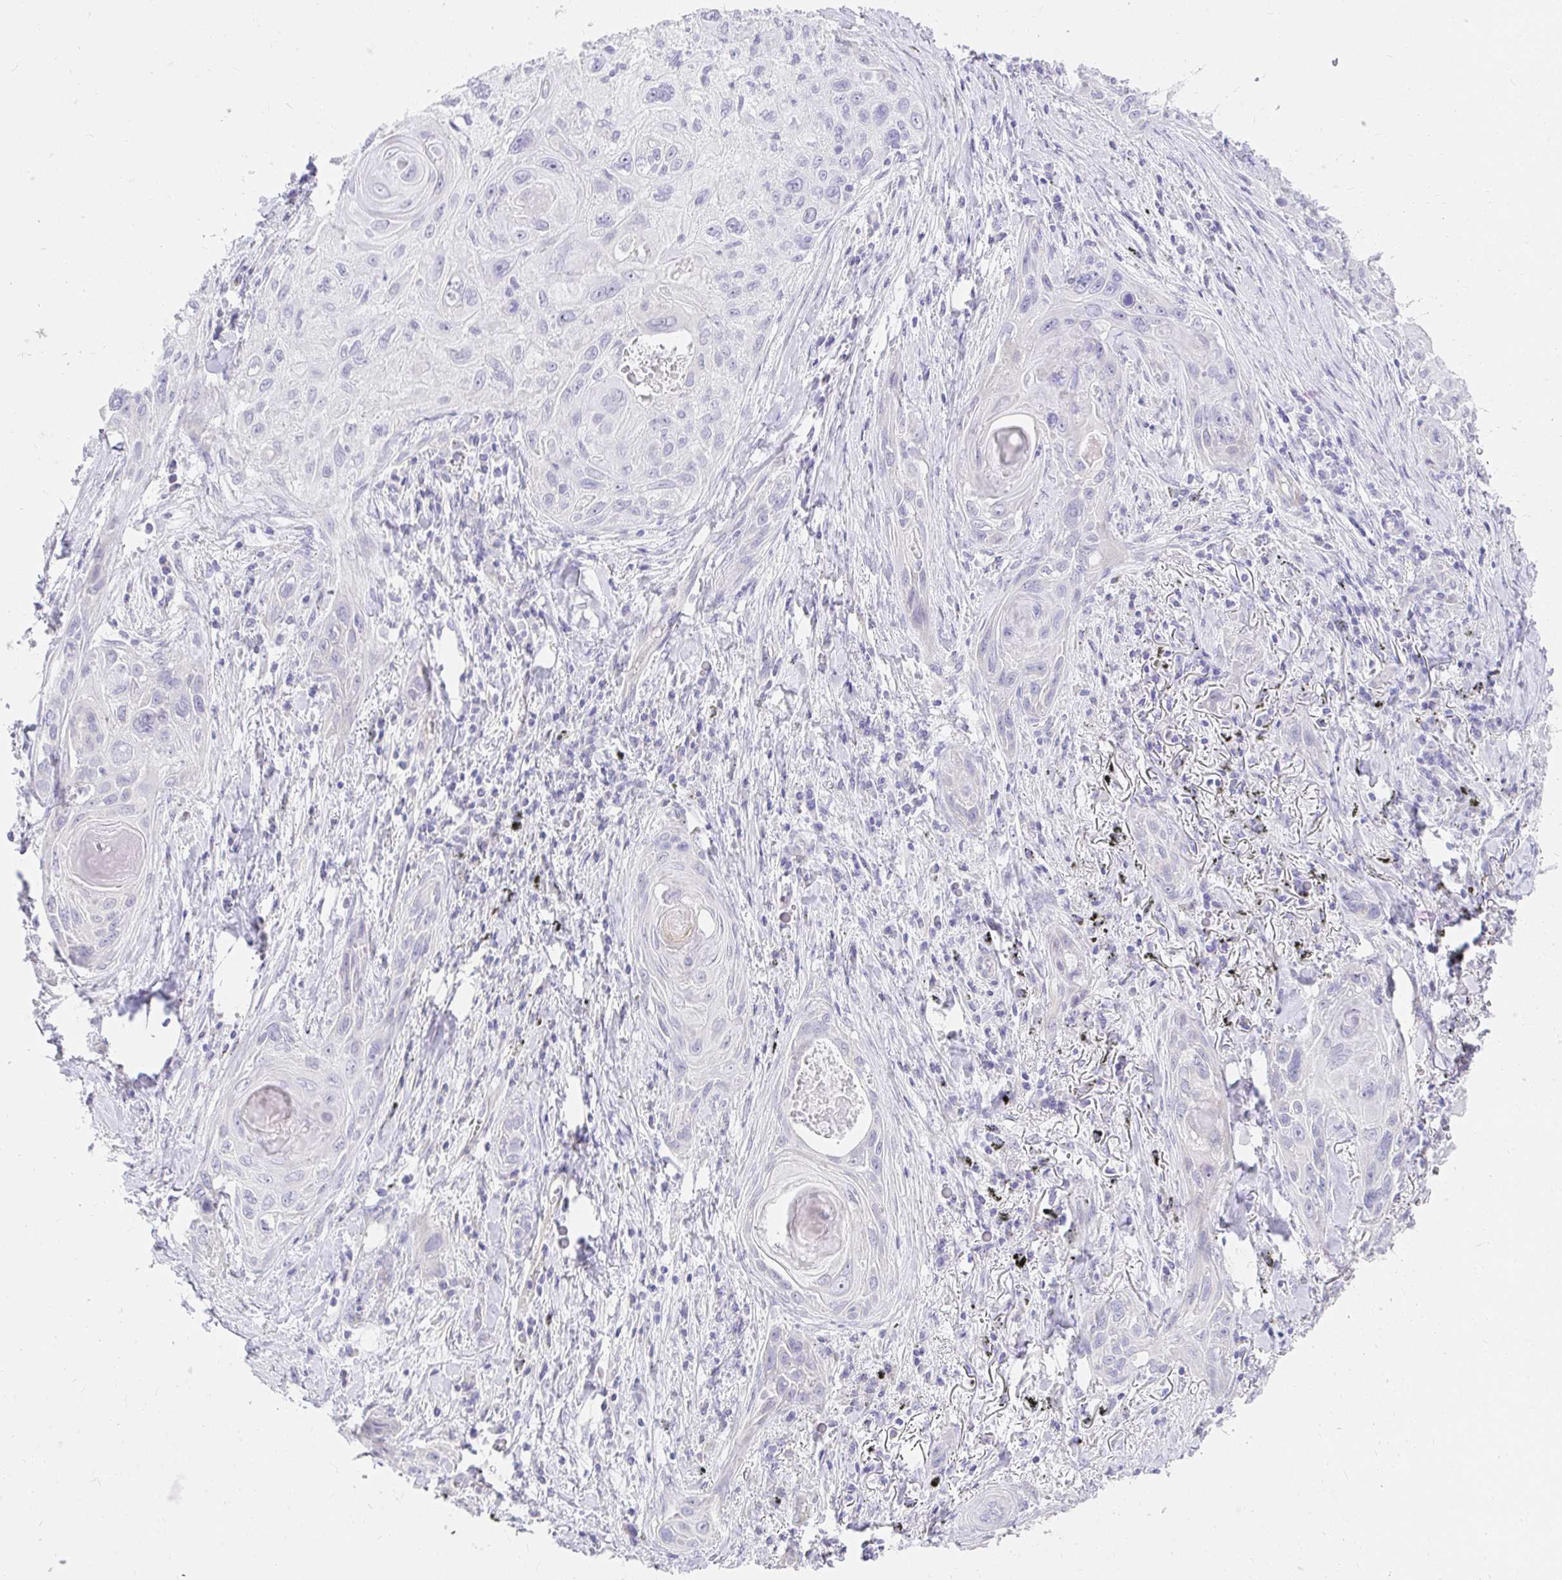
{"staining": {"intensity": "negative", "quantity": "none", "location": "none"}, "tissue": "lung cancer", "cell_type": "Tumor cells", "image_type": "cancer", "snomed": [{"axis": "morphology", "description": "Squamous cell carcinoma, NOS"}, {"axis": "topography", "description": "Lung"}], "caption": "This is a image of immunohistochemistry (IHC) staining of lung cancer (squamous cell carcinoma), which shows no staining in tumor cells.", "gene": "VGLL1", "patient": {"sex": "male", "age": 79}}